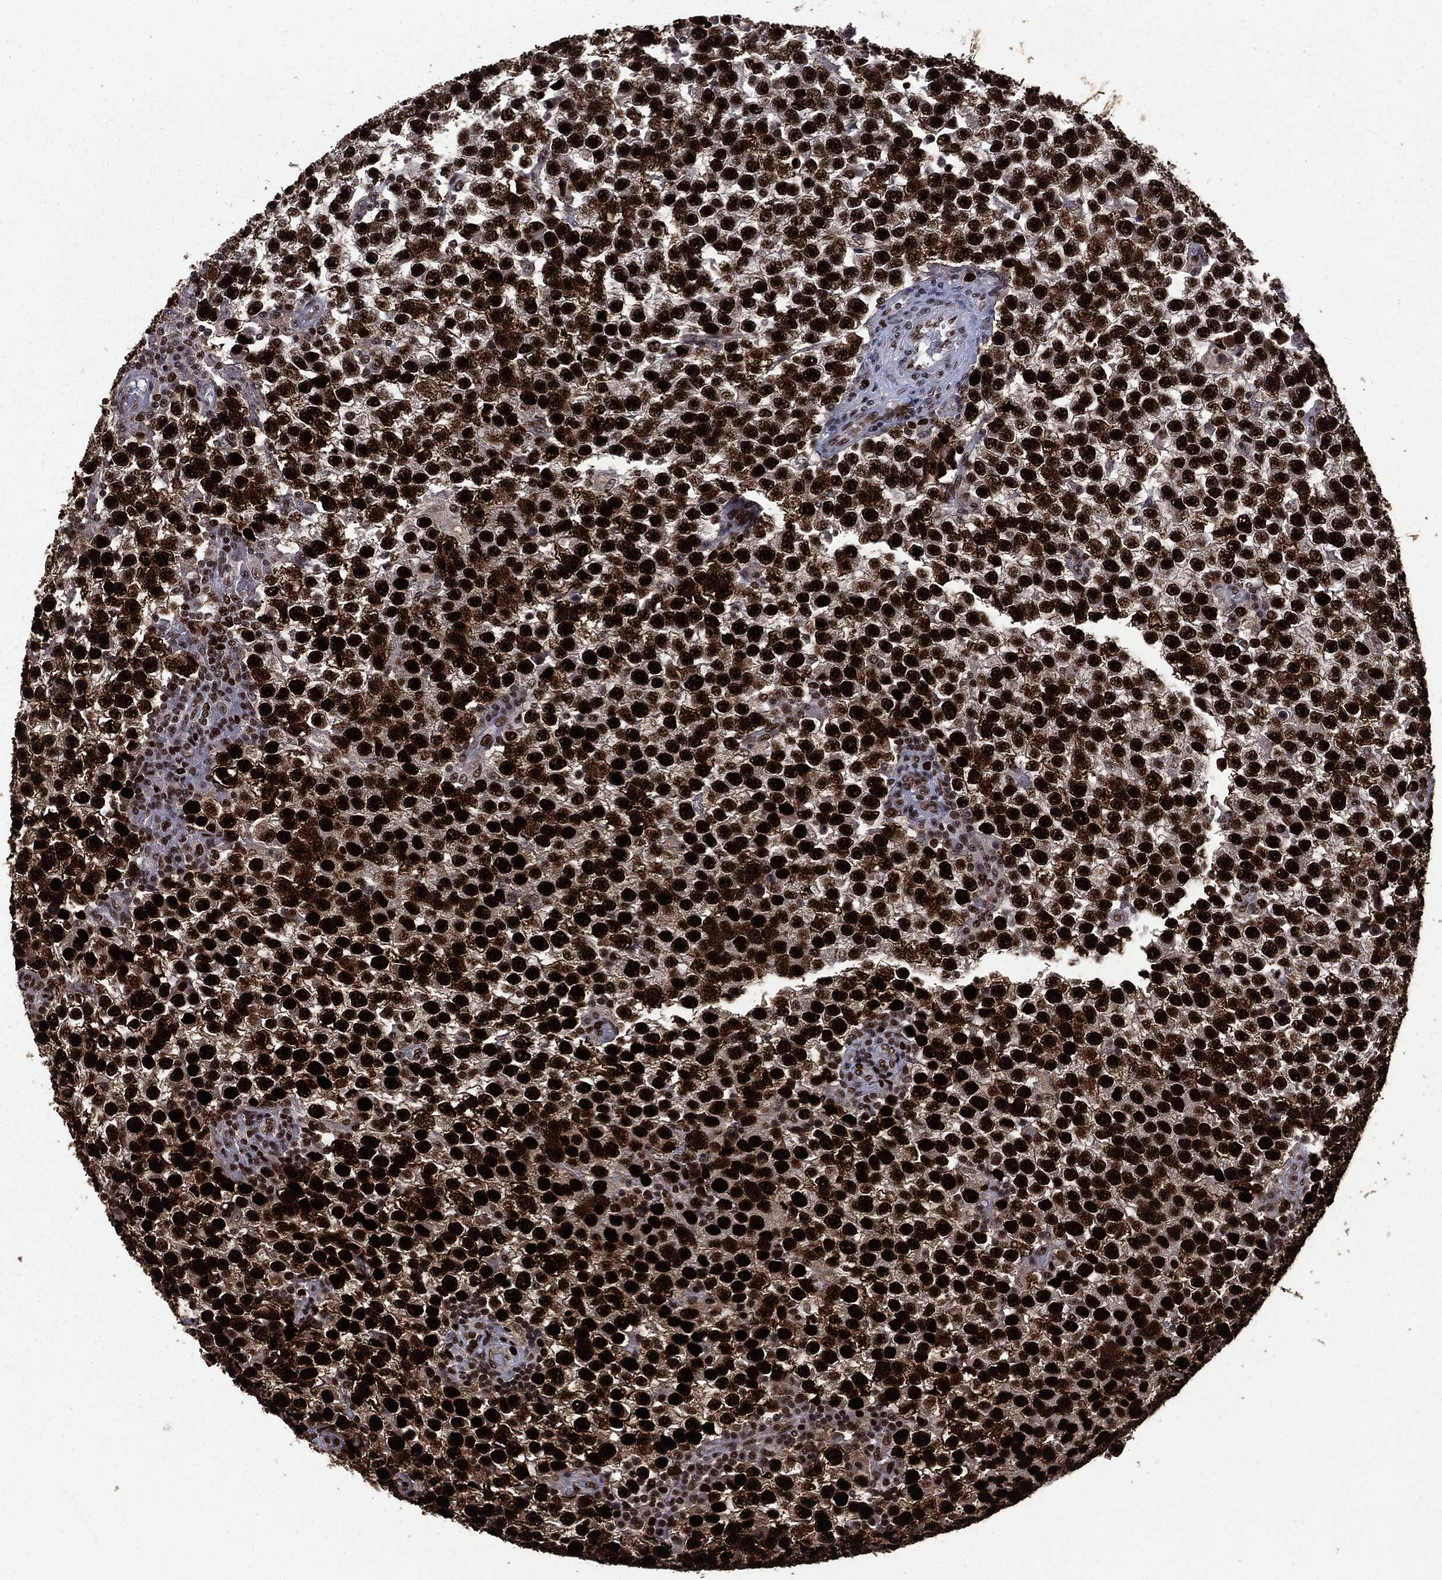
{"staining": {"intensity": "strong", "quantity": ">75%", "location": "nuclear"}, "tissue": "testis cancer", "cell_type": "Tumor cells", "image_type": "cancer", "snomed": [{"axis": "morphology", "description": "Seminoma, NOS"}, {"axis": "topography", "description": "Testis"}], "caption": "A micrograph showing strong nuclear staining in approximately >75% of tumor cells in testis cancer, as visualized by brown immunohistochemical staining.", "gene": "MSH2", "patient": {"sex": "male", "age": 34}}